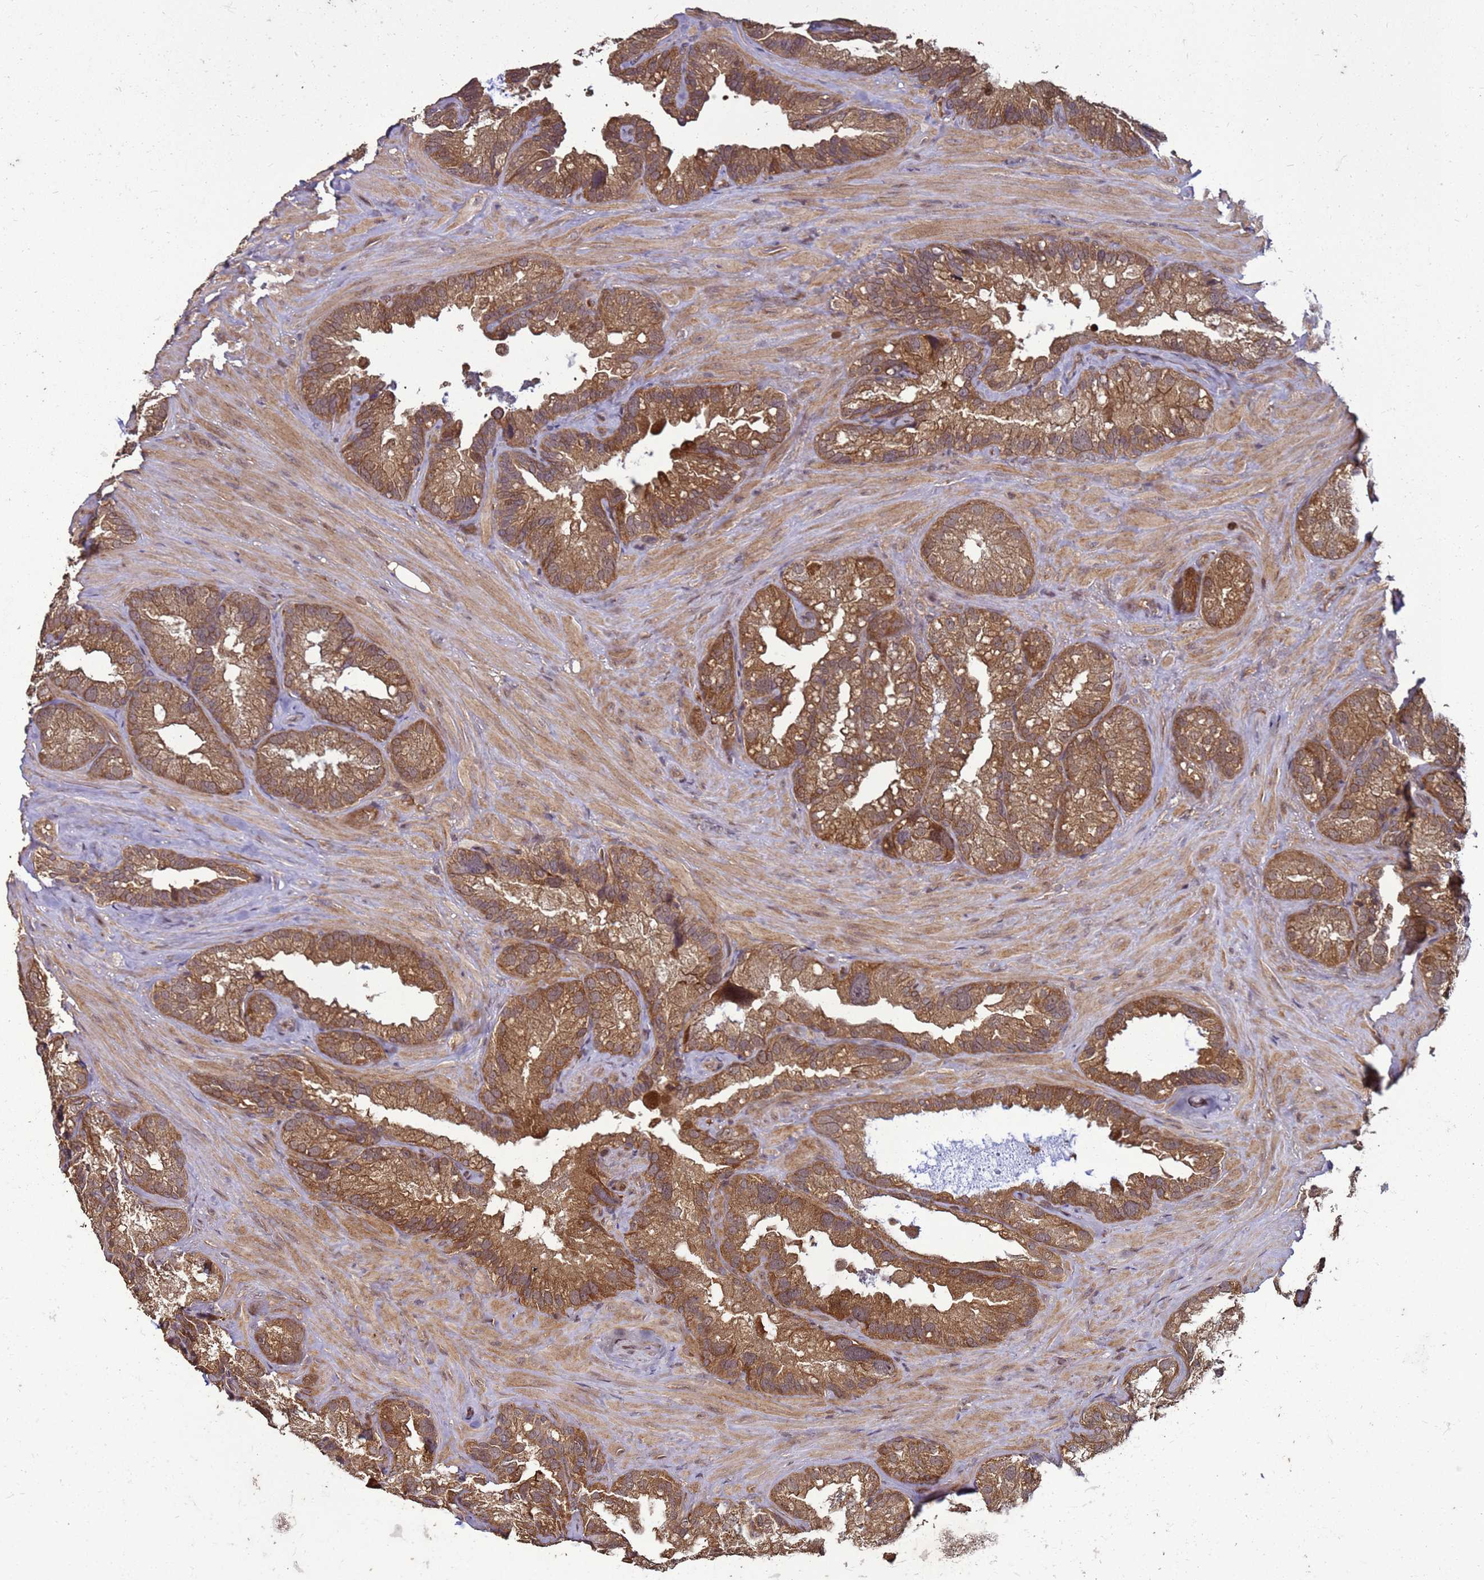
{"staining": {"intensity": "moderate", "quantity": ">75%", "location": "cytoplasmic/membranous"}, "tissue": "seminal vesicle", "cell_type": "Glandular cells", "image_type": "normal", "snomed": [{"axis": "morphology", "description": "Normal tissue, NOS"}, {"axis": "topography", "description": "Prostate"}, {"axis": "topography", "description": "Seminal veicle"}], "caption": "Protein staining of normal seminal vesicle exhibits moderate cytoplasmic/membranous staining in about >75% of glandular cells. (IHC, brightfield microscopy, high magnification).", "gene": "CRBN", "patient": {"sex": "male", "age": 68}}